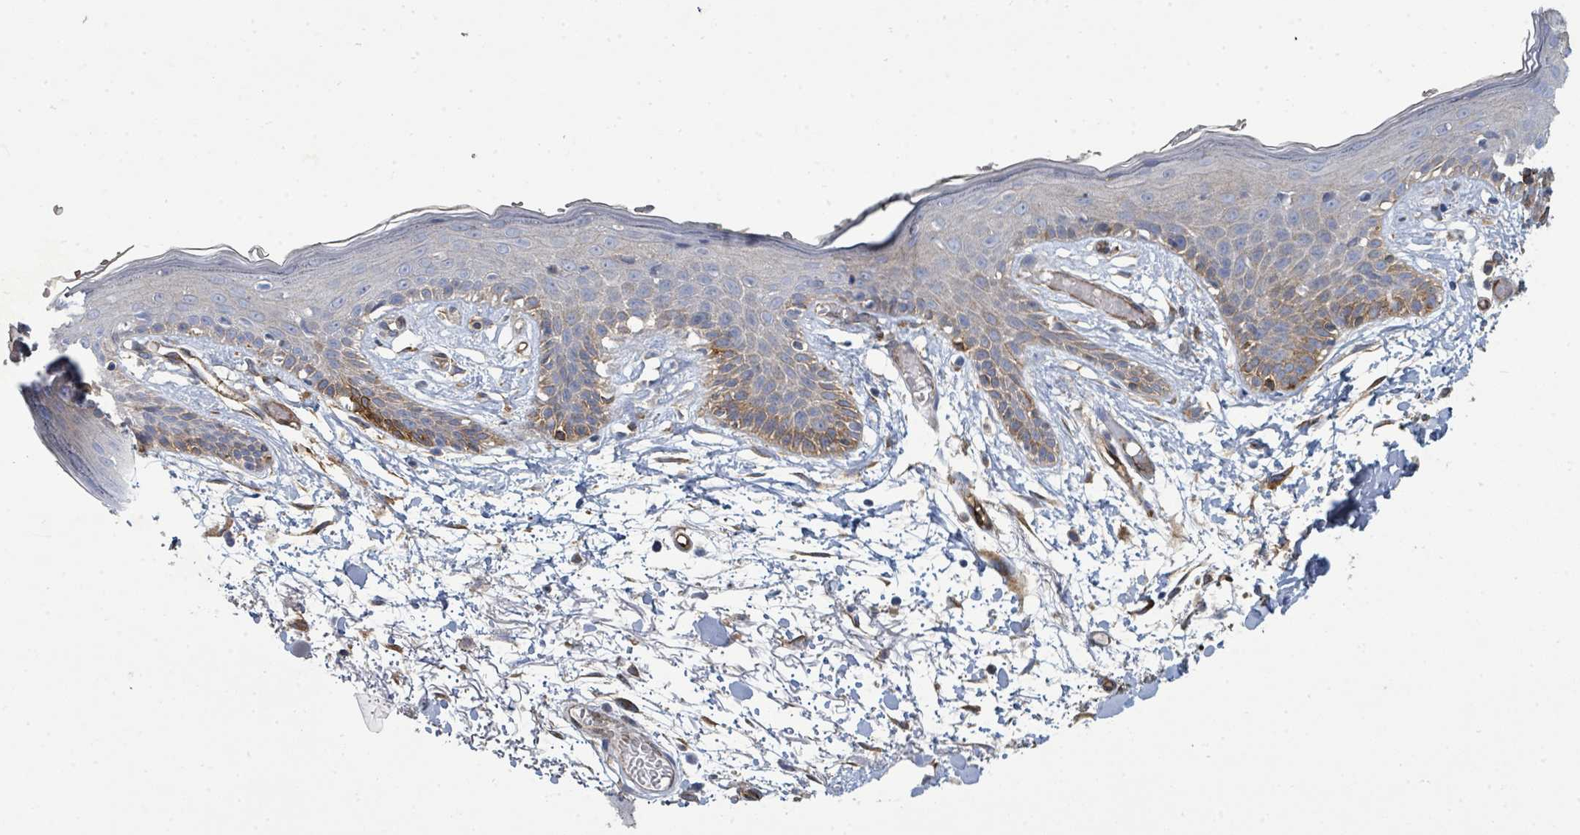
{"staining": {"intensity": "negative", "quantity": "none", "location": "none"}, "tissue": "skin", "cell_type": "Fibroblasts", "image_type": "normal", "snomed": [{"axis": "morphology", "description": "Normal tissue, NOS"}, {"axis": "topography", "description": "Skin"}], "caption": "High magnification brightfield microscopy of normal skin stained with DAB (brown) and counterstained with hematoxylin (blue): fibroblasts show no significant positivity. (DAB (3,3'-diaminobenzidine) immunohistochemistry (IHC) with hematoxylin counter stain).", "gene": "IFIT1", "patient": {"sex": "male", "age": 79}}